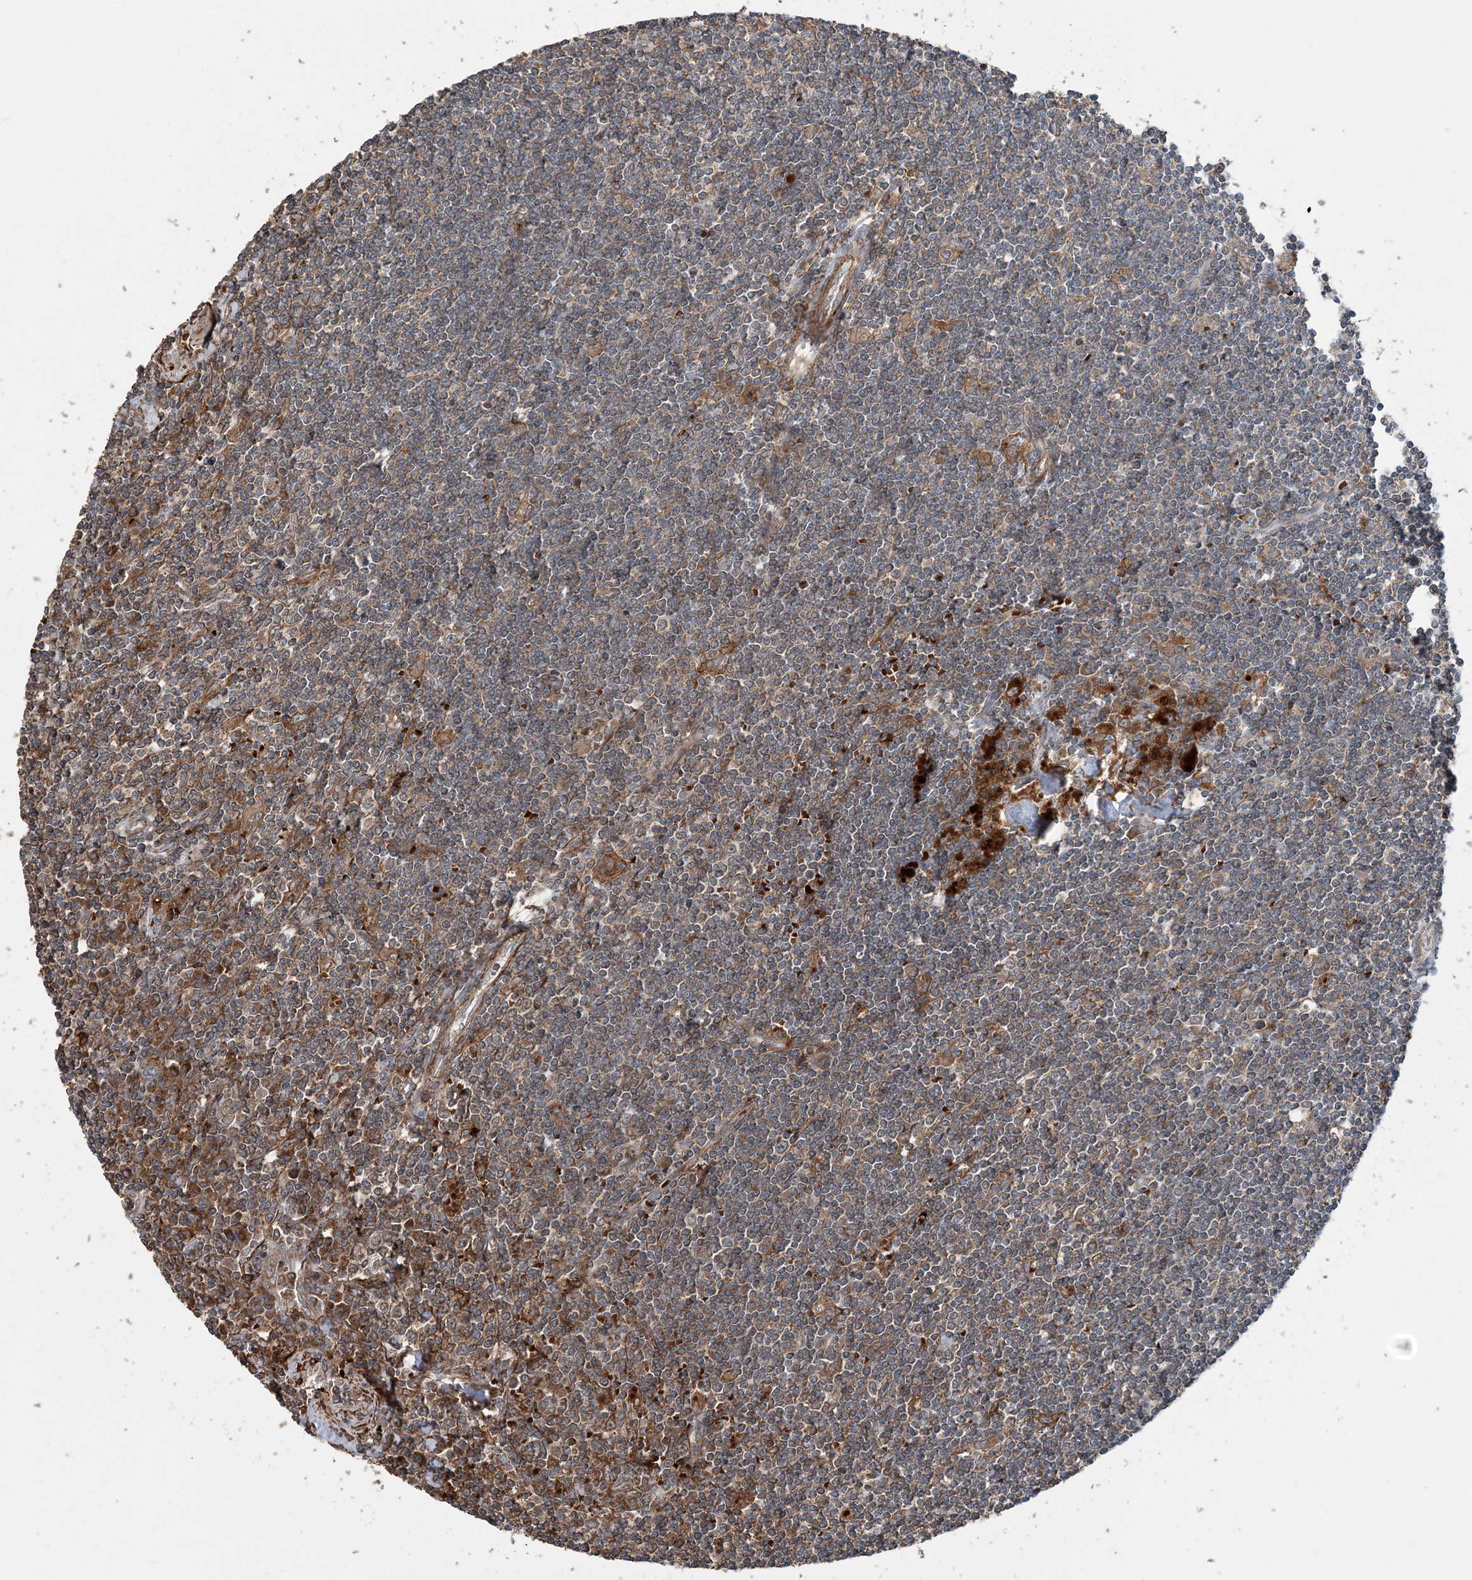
{"staining": {"intensity": "weak", "quantity": "25%-75%", "location": "cytoplasmic/membranous"}, "tissue": "lymphoma", "cell_type": "Tumor cells", "image_type": "cancer", "snomed": [{"axis": "morphology", "description": "Malignant lymphoma, non-Hodgkin's type, Low grade"}, {"axis": "topography", "description": "Spleen"}], "caption": "Malignant lymphoma, non-Hodgkin's type (low-grade) stained with a protein marker shows weak staining in tumor cells.", "gene": "TTI1", "patient": {"sex": "male", "age": 76}}